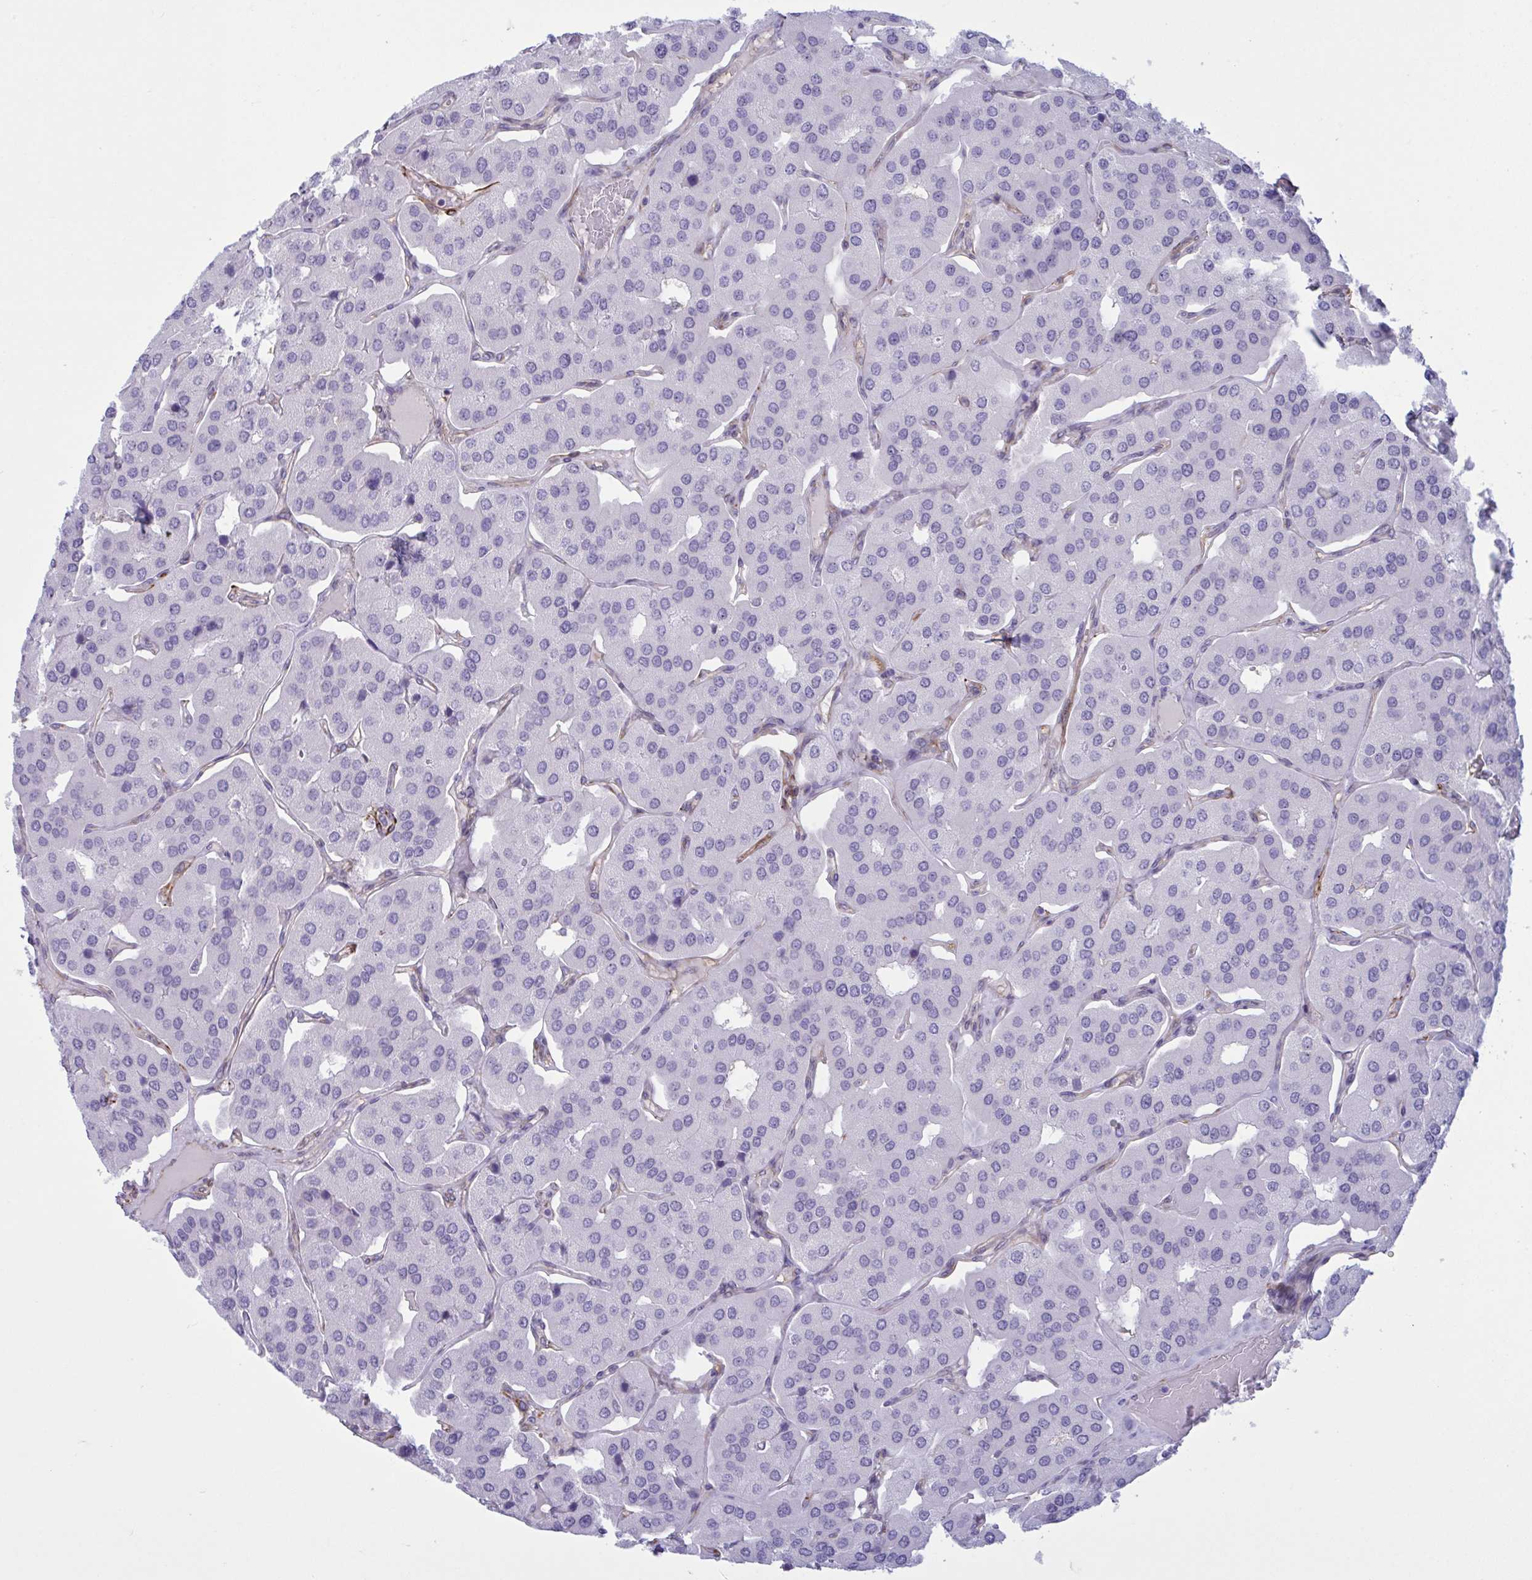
{"staining": {"intensity": "negative", "quantity": "none", "location": "none"}, "tissue": "parathyroid gland", "cell_type": "Glandular cells", "image_type": "normal", "snomed": [{"axis": "morphology", "description": "Normal tissue, NOS"}, {"axis": "morphology", "description": "Adenoma, NOS"}, {"axis": "topography", "description": "Parathyroid gland"}], "caption": "A histopathology image of parathyroid gland stained for a protein demonstrates no brown staining in glandular cells. (Immunohistochemistry, brightfield microscopy, high magnification).", "gene": "PRRT4", "patient": {"sex": "female", "age": 86}}